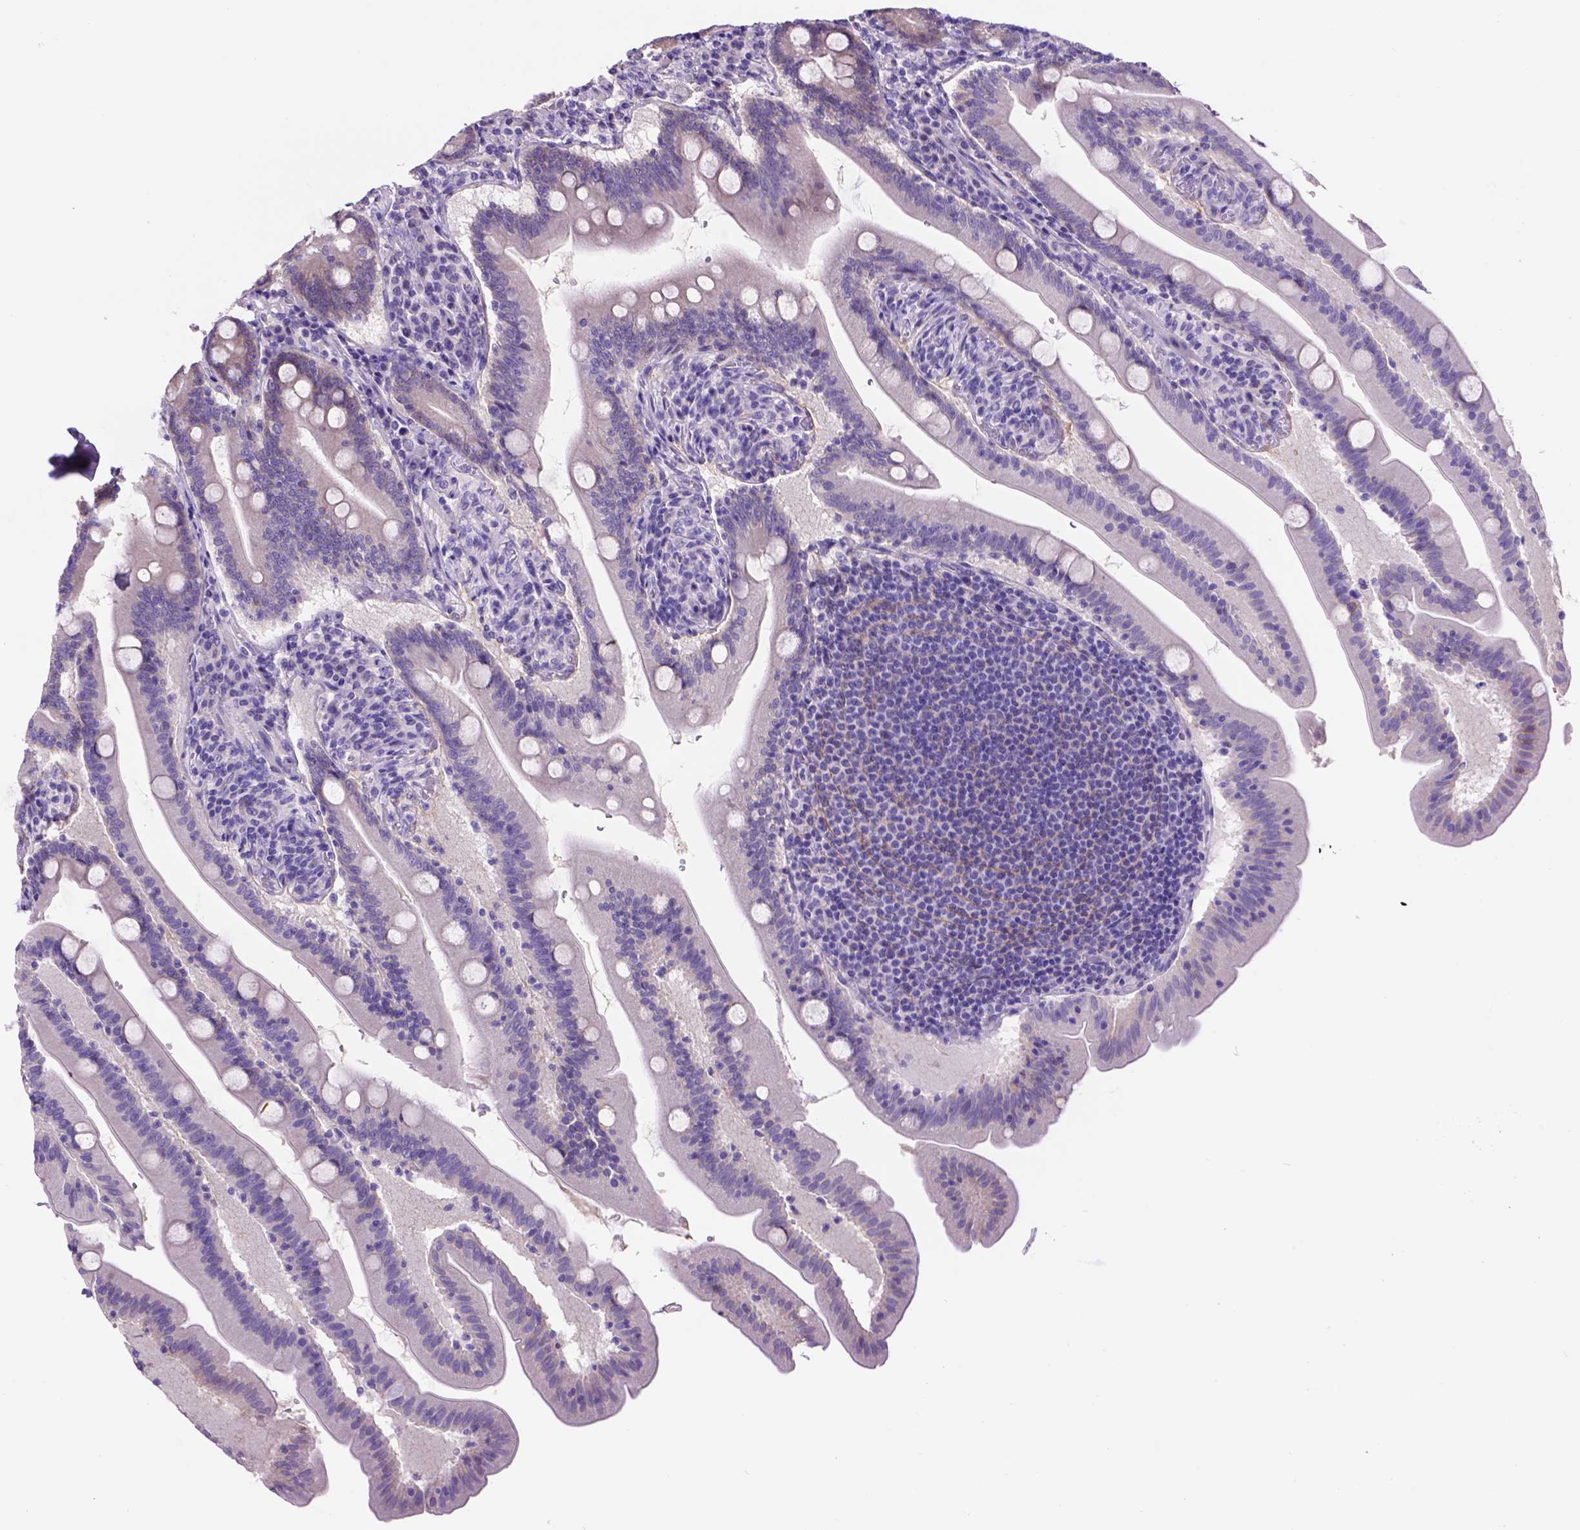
{"staining": {"intensity": "weak", "quantity": "25%-75%", "location": "cytoplasmic/membranous"}, "tissue": "small intestine", "cell_type": "Glandular cells", "image_type": "normal", "snomed": [{"axis": "morphology", "description": "Normal tissue, NOS"}, {"axis": "topography", "description": "Small intestine"}], "caption": "Small intestine stained with a brown dye demonstrates weak cytoplasmic/membranous positive positivity in about 25%-75% of glandular cells.", "gene": "EGFR", "patient": {"sex": "male", "age": 37}}